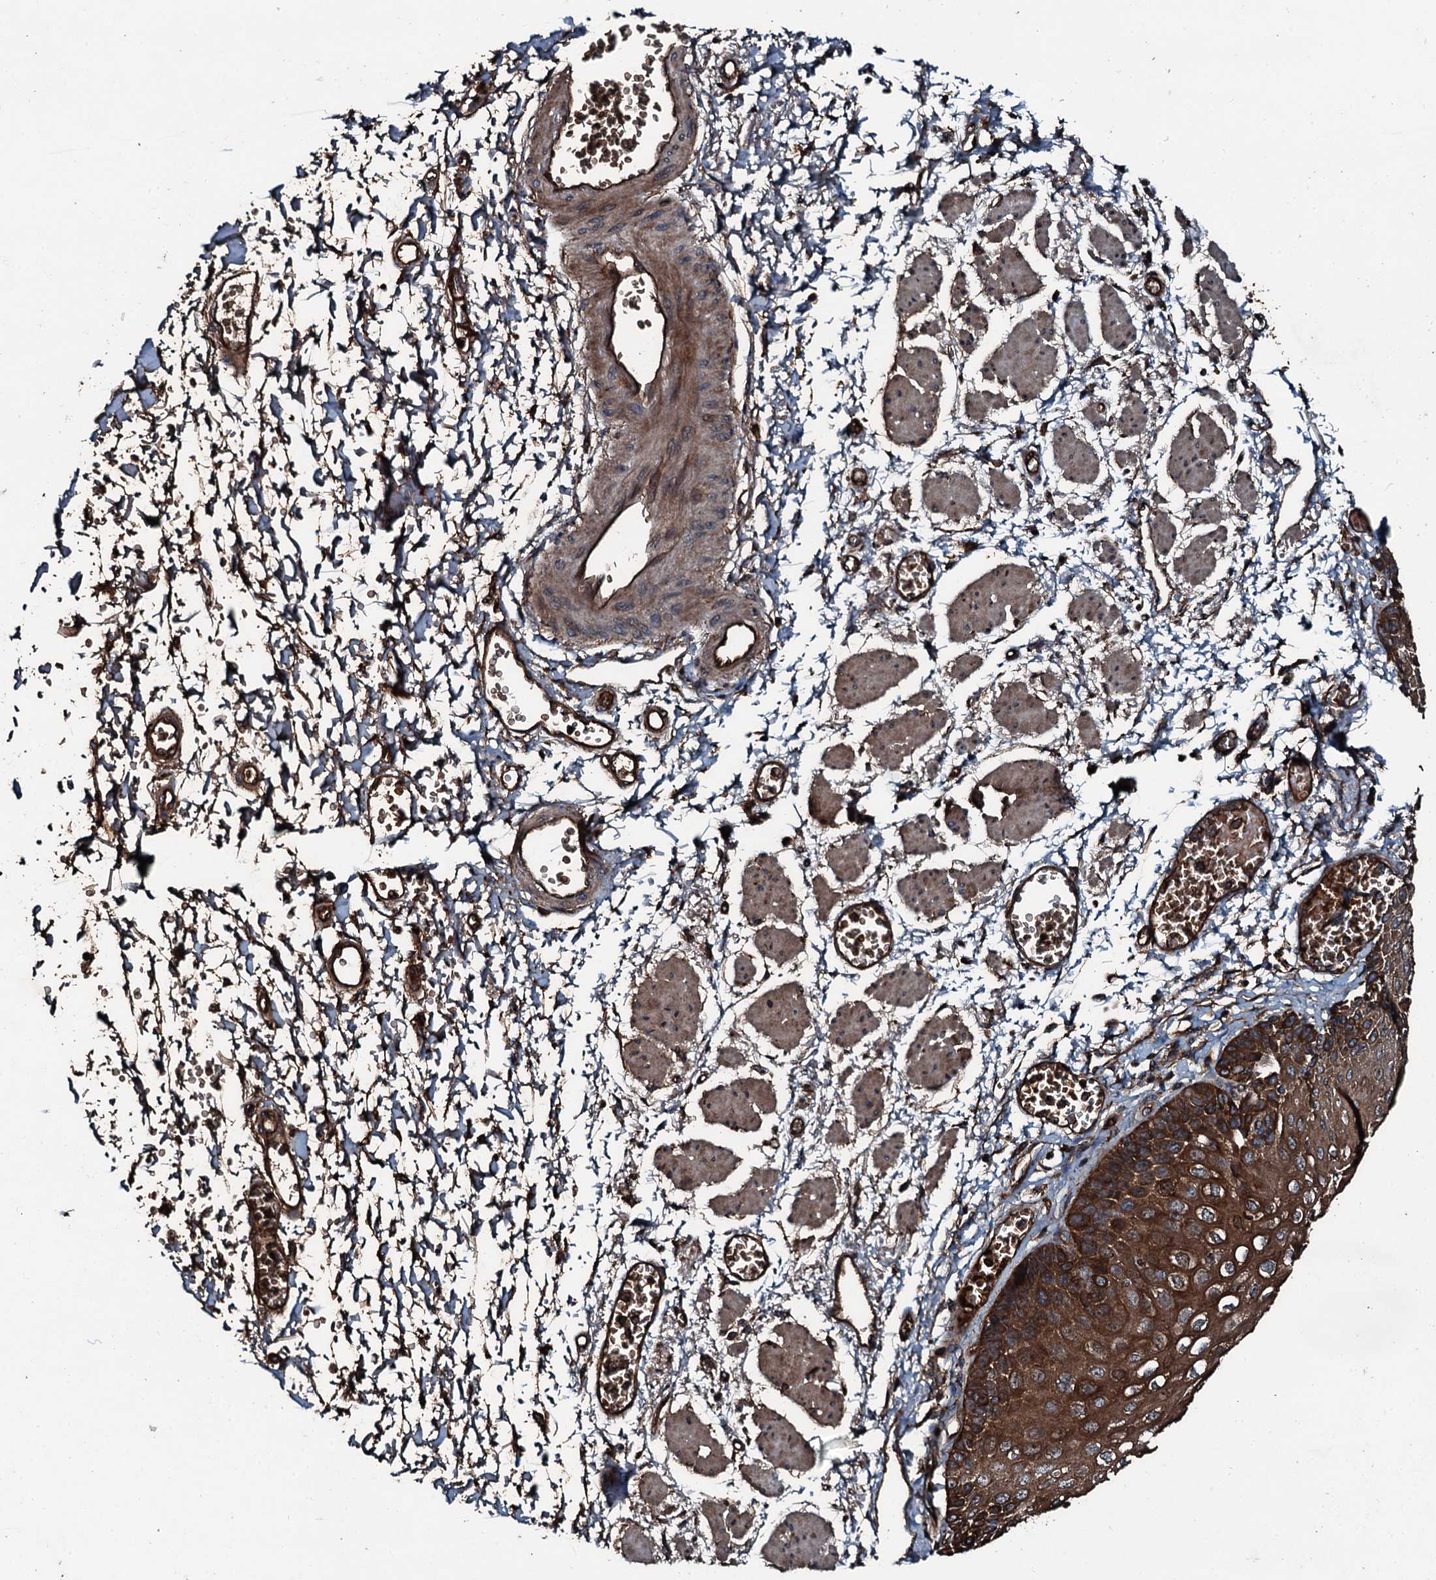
{"staining": {"intensity": "strong", "quantity": ">75%", "location": "cytoplasmic/membranous"}, "tissue": "esophagus", "cell_type": "Squamous epithelial cells", "image_type": "normal", "snomed": [{"axis": "morphology", "description": "Normal tissue, NOS"}, {"axis": "topography", "description": "Esophagus"}], "caption": "A photomicrograph of human esophagus stained for a protein demonstrates strong cytoplasmic/membranous brown staining in squamous epithelial cells.", "gene": "TRIM7", "patient": {"sex": "male", "age": 81}}